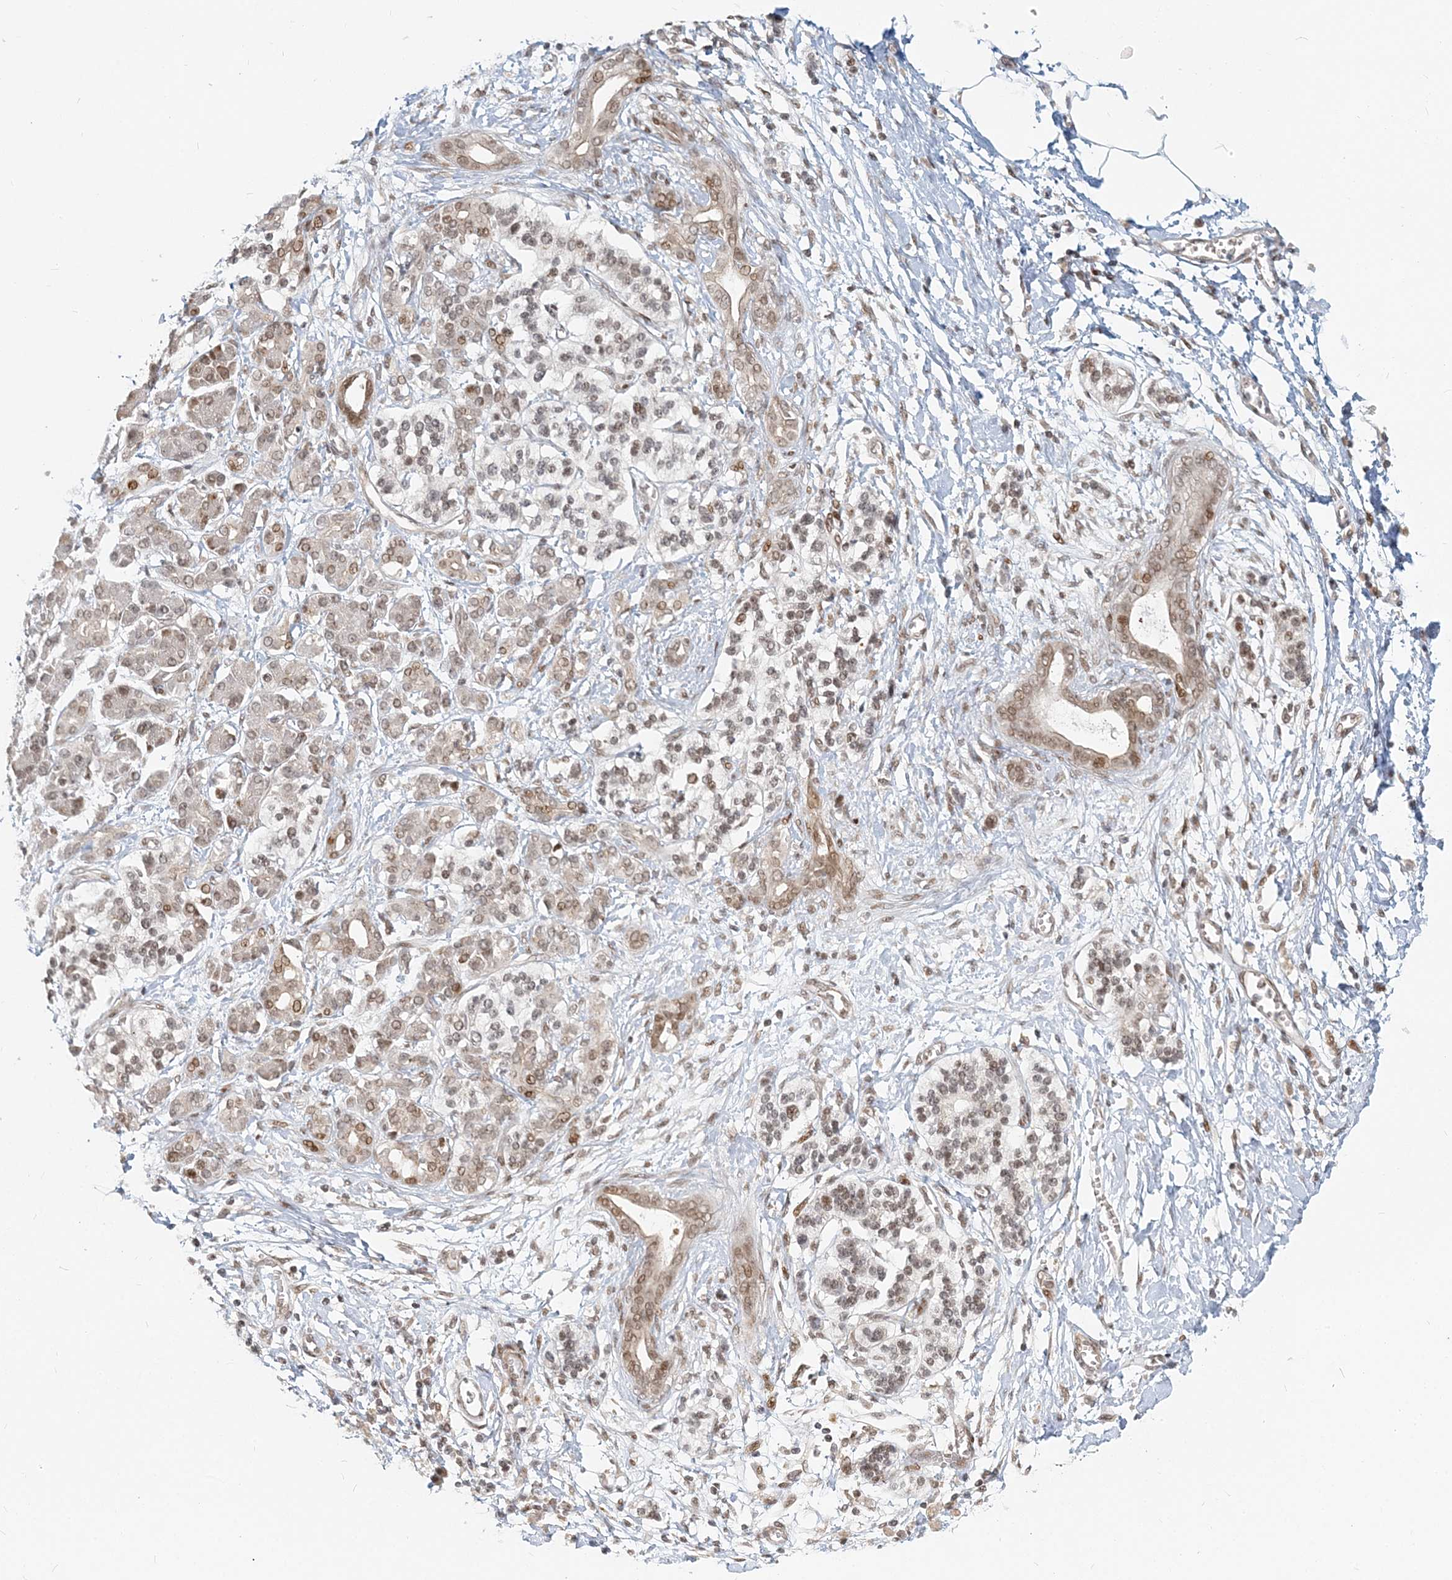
{"staining": {"intensity": "moderate", "quantity": "25%-75%", "location": "cytoplasmic/membranous,nuclear"}, "tissue": "soft tissue", "cell_type": "Fibroblasts", "image_type": "normal", "snomed": [{"axis": "morphology", "description": "Normal tissue, NOS"}, {"axis": "morphology", "description": "Adenocarcinoma, NOS"}, {"axis": "topography", "description": "Pancreas"}, {"axis": "topography", "description": "Peripheral nerve tissue"}], "caption": "IHC (DAB) staining of normal human soft tissue demonstrates moderate cytoplasmic/membranous,nuclear protein staining in approximately 25%-75% of fibroblasts.", "gene": "BAZ1B", "patient": {"sex": "male", "age": 59}}